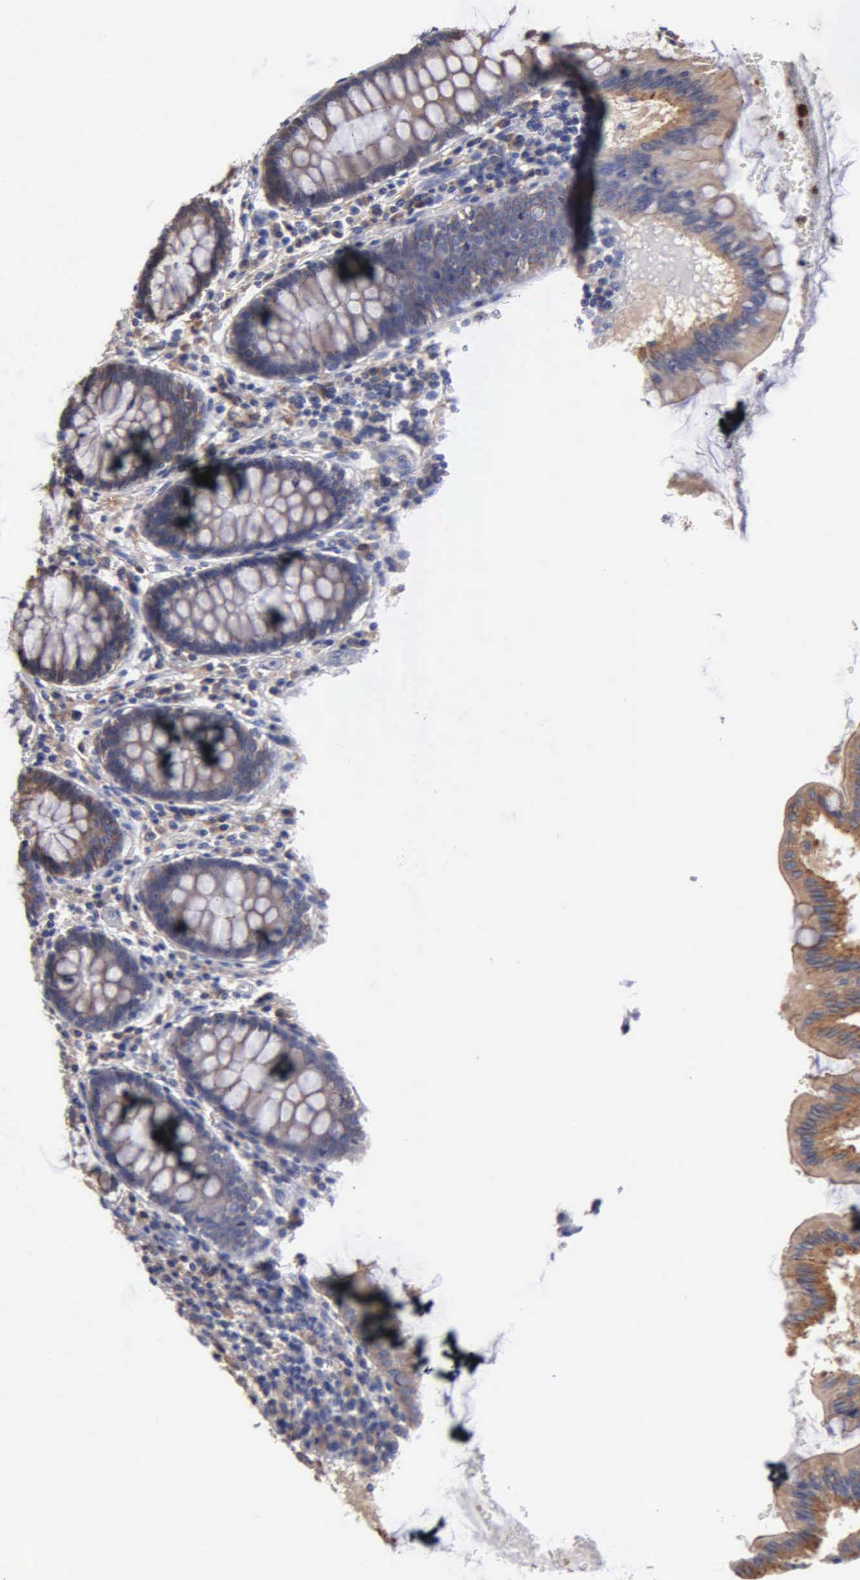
{"staining": {"intensity": "negative", "quantity": "none", "location": "none"}, "tissue": "colon", "cell_type": "Endothelial cells", "image_type": "normal", "snomed": [{"axis": "morphology", "description": "Normal tissue, NOS"}, {"axis": "topography", "description": "Colon"}], "caption": "This photomicrograph is of benign colon stained with immunohistochemistry to label a protein in brown with the nuclei are counter-stained blue. There is no expression in endothelial cells.", "gene": "PTGS2", "patient": {"sex": "male", "age": 62}}